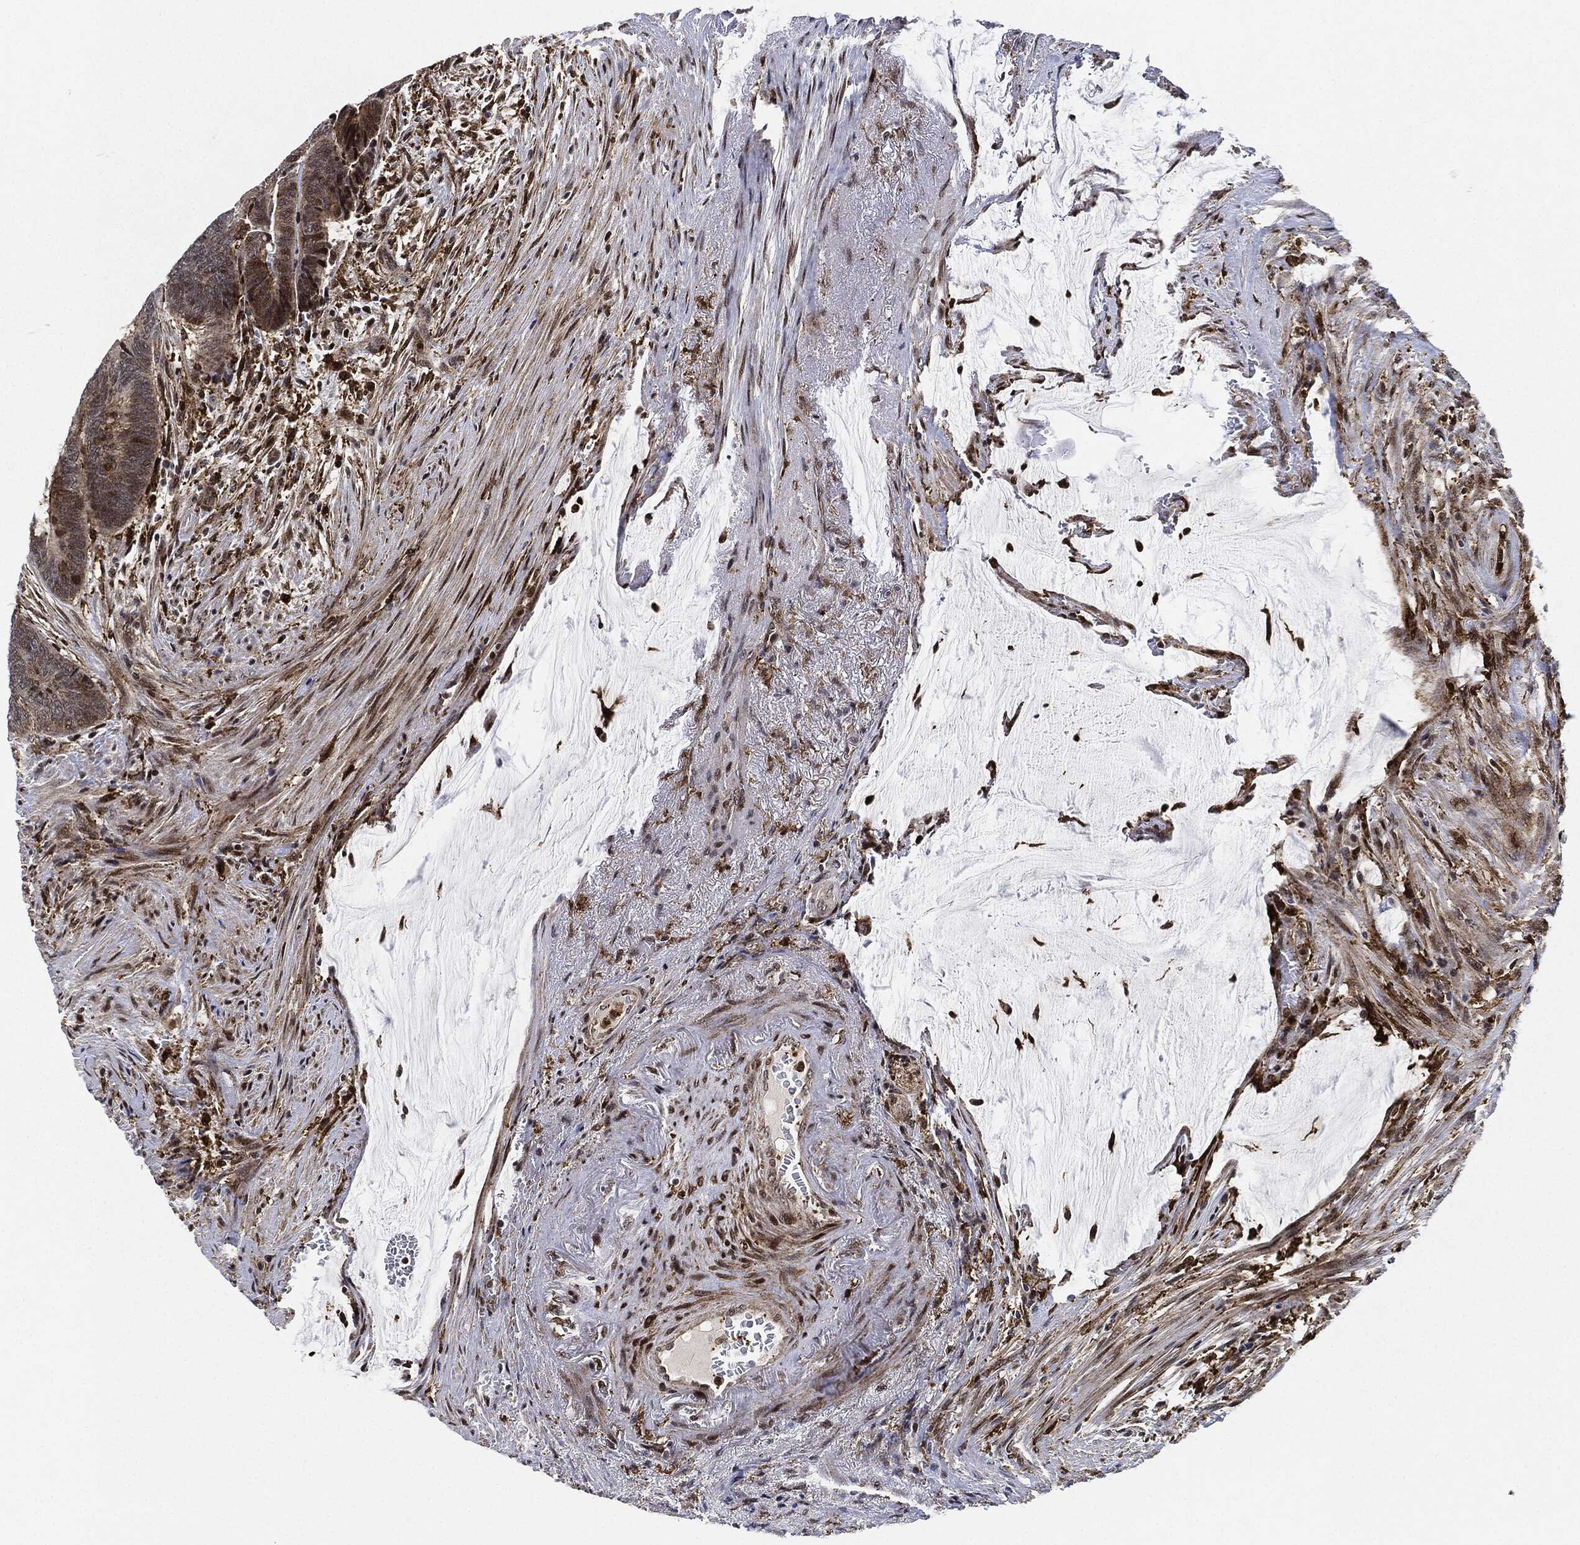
{"staining": {"intensity": "moderate", "quantity": "<25%", "location": "nuclear"}, "tissue": "colorectal cancer", "cell_type": "Tumor cells", "image_type": "cancer", "snomed": [{"axis": "morphology", "description": "Normal tissue, NOS"}, {"axis": "morphology", "description": "Adenocarcinoma, NOS"}, {"axis": "topography", "description": "Rectum"}], "caption": "Immunohistochemistry (IHC) (DAB (3,3'-diaminobenzidine)) staining of colorectal cancer (adenocarcinoma) shows moderate nuclear protein staining in approximately <25% of tumor cells.", "gene": "NANOS3", "patient": {"sex": "male", "age": 92}}